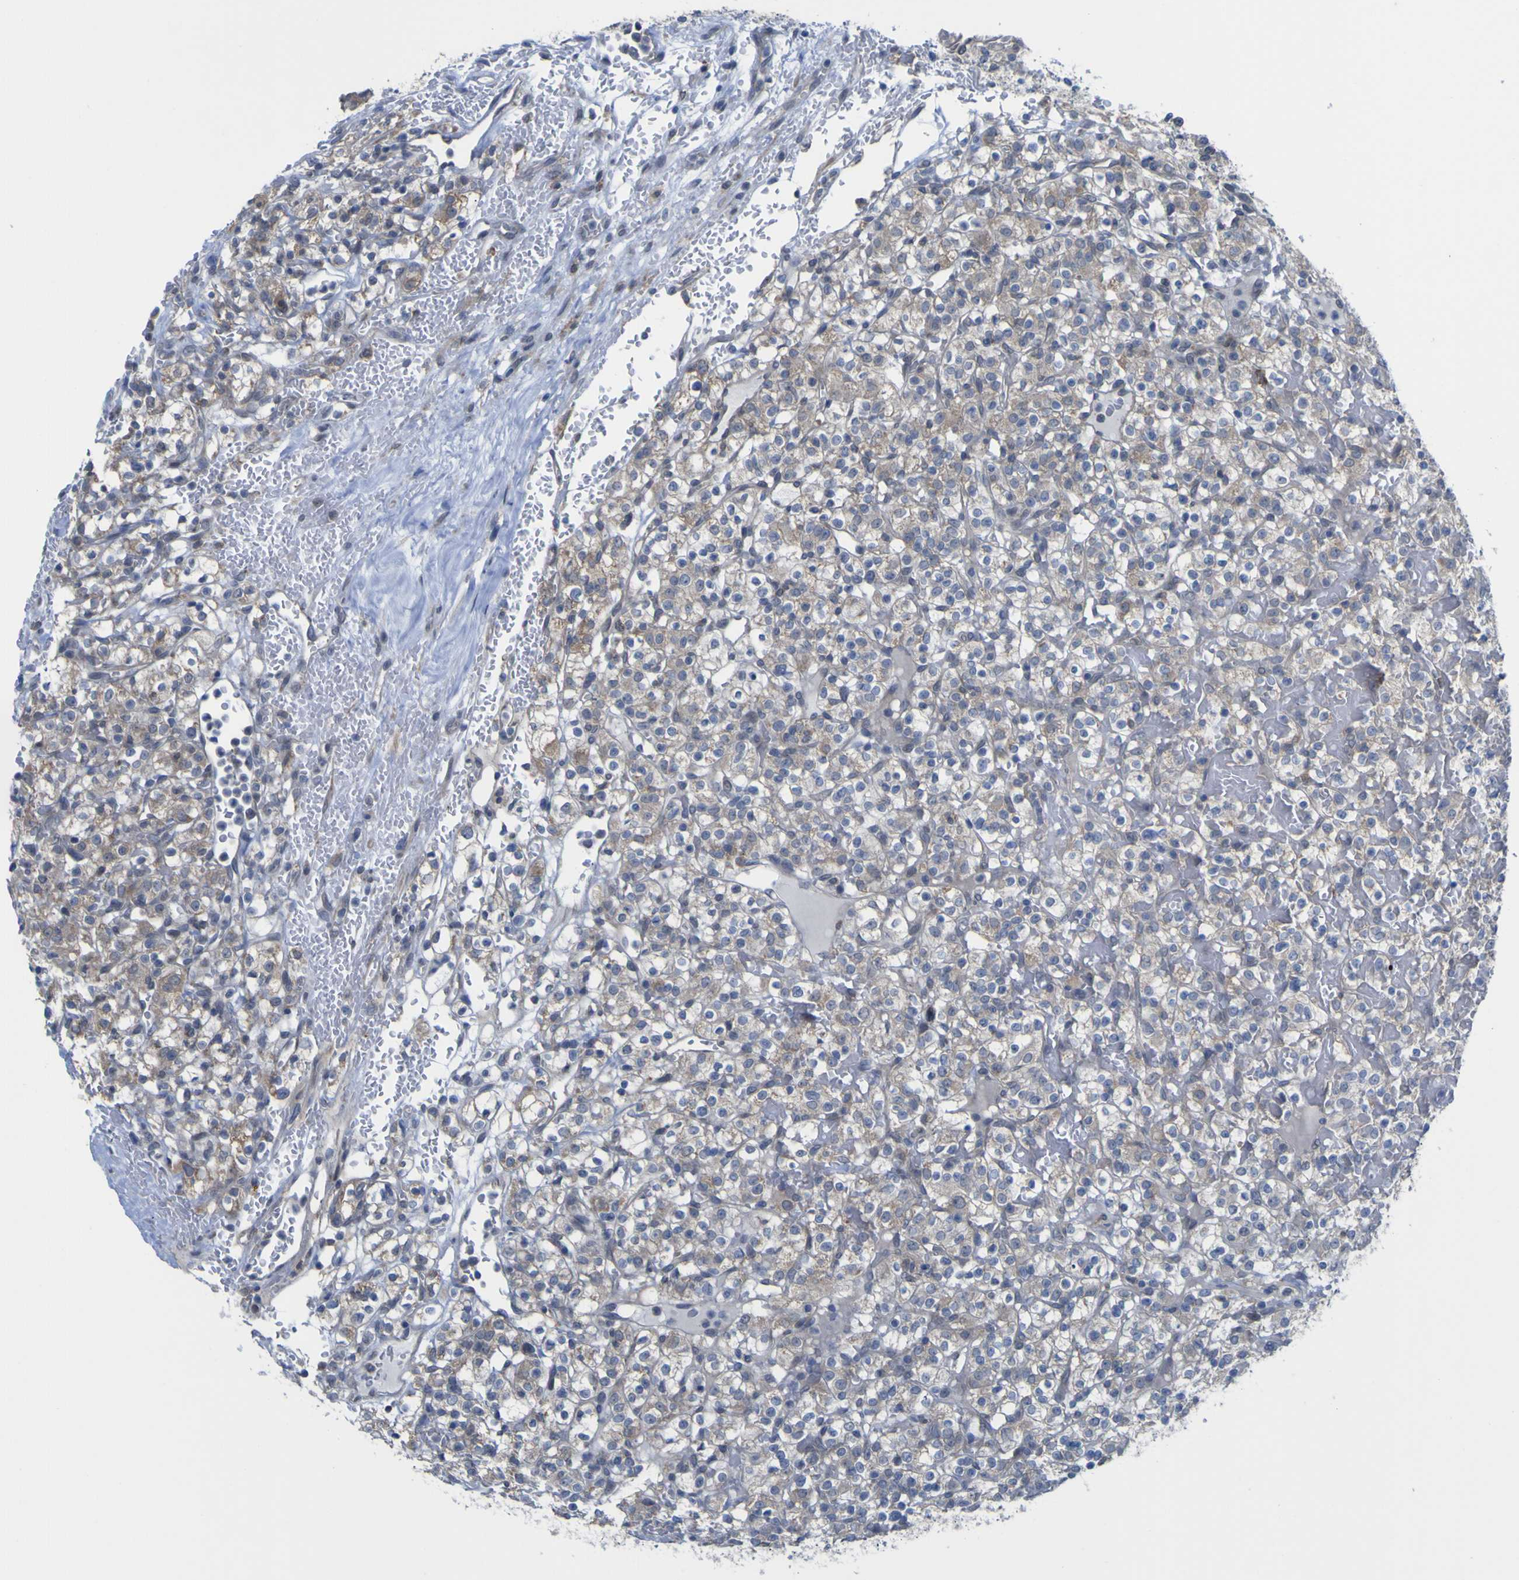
{"staining": {"intensity": "weak", "quantity": "<25%", "location": "cytoplasmic/membranous"}, "tissue": "renal cancer", "cell_type": "Tumor cells", "image_type": "cancer", "snomed": [{"axis": "morphology", "description": "Normal tissue, NOS"}, {"axis": "morphology", "description": "Adenocarcinoma, NOS"}, {"axis": "topography", "description": "Kidney"}], "caption": "Tumor cells show no significant staining in renal cancer (adenocarcinoma).", "gene": "TNFRSF11A", "patient": {"sex": "female", "age": 72}}